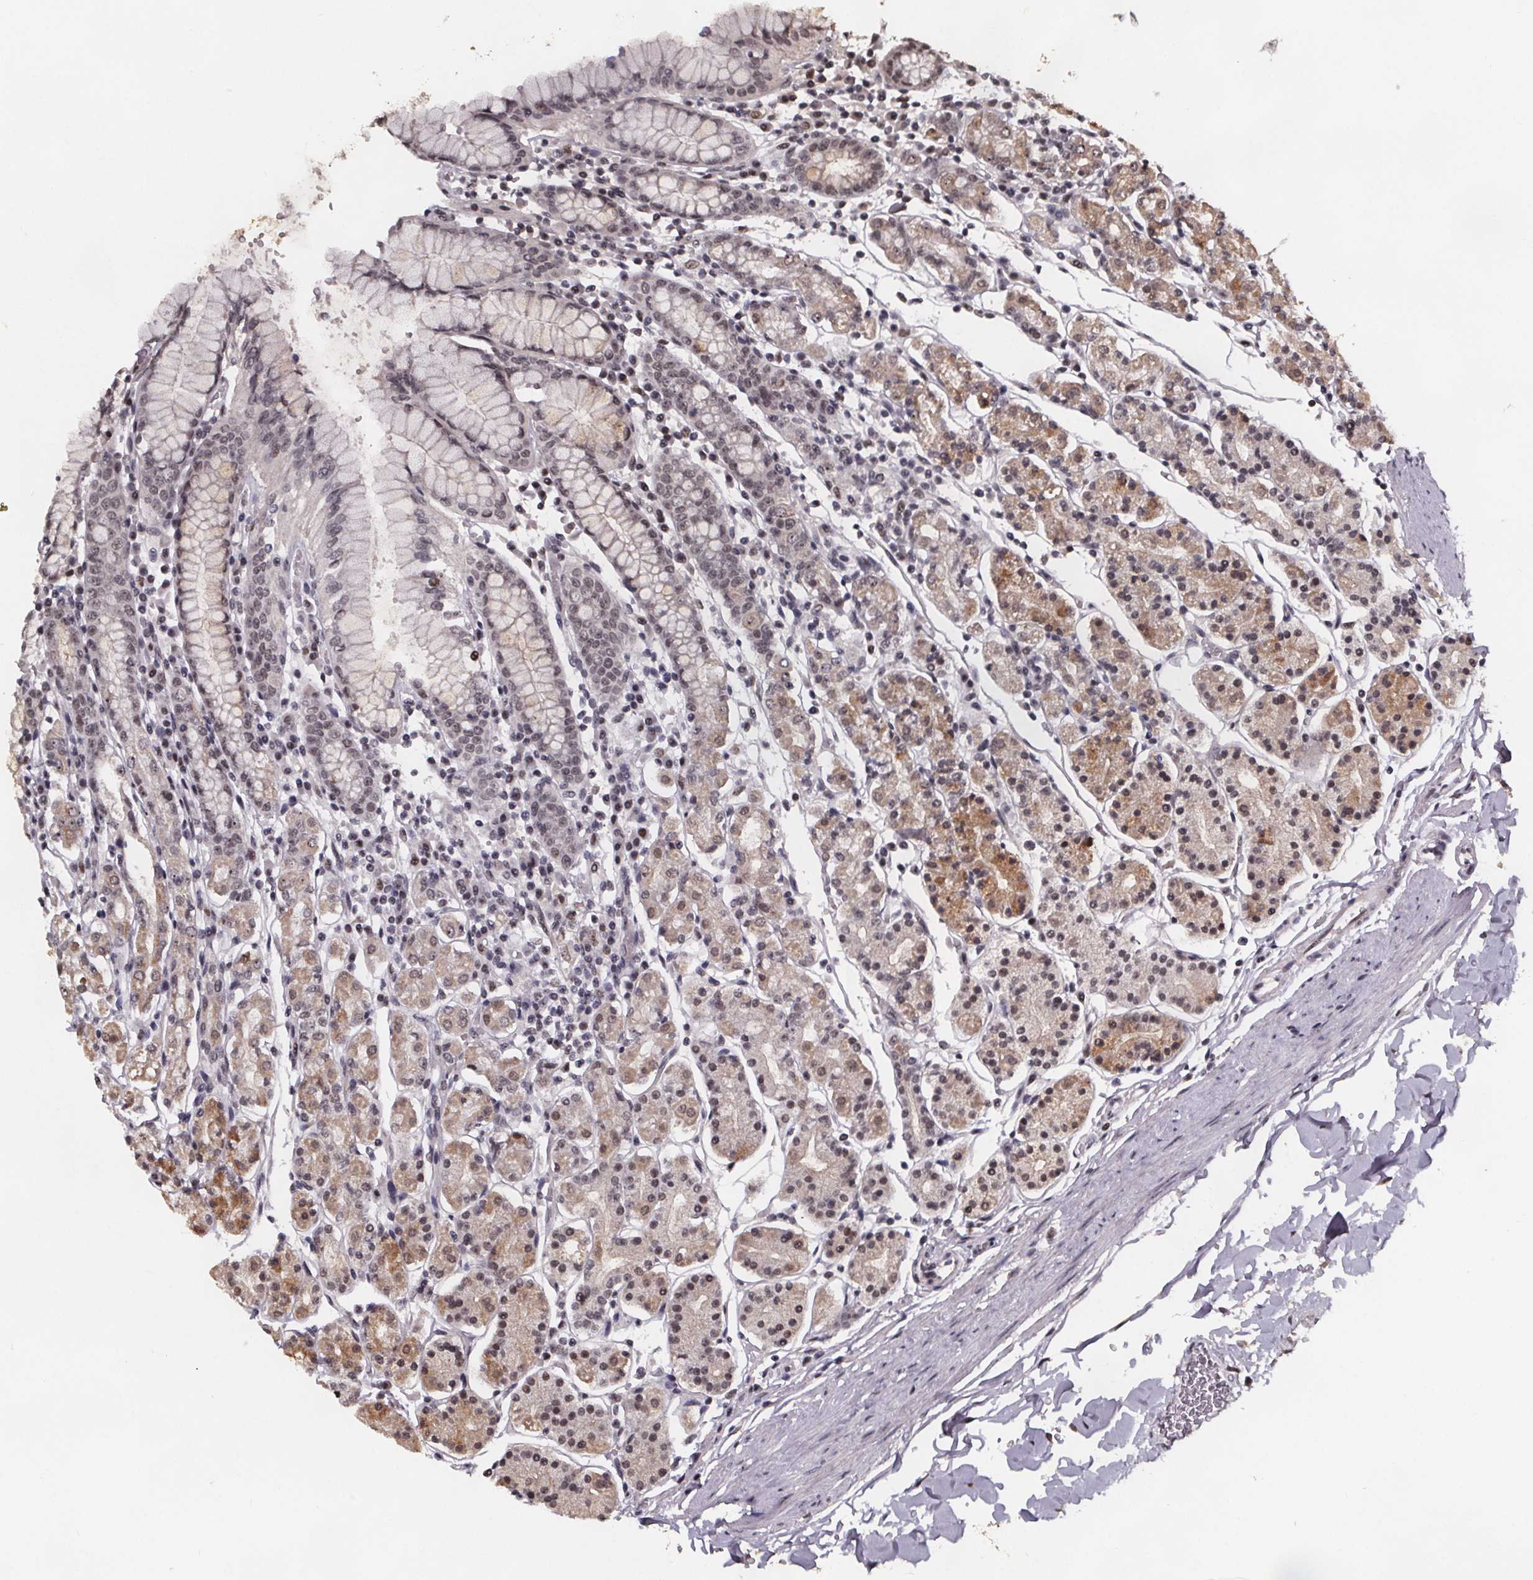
{"staining": {"intensity": "moderate", "quantity": "25%-75%", "location": "cytoplasmic/membranous,nuclear"}, "tissue": "stomach", "cell_type": "Glandular cells", "image_type": "normal", "snomed": [{"axis": "morphology", "description": "Normal tissue, NOS"}, {"axis": "topography", "description": "Stomach, upper"}, {"axis": "topography", "description": "Stomach"}], "caption": "The photomicrograph shows staining of normal stomach, revealing moderate cytoplasmic/membranous,nuclear protein positivity (brown color) within glandular cells.", "gene": "U2SURP", "patient": {"sex": "male", "age": 62}}